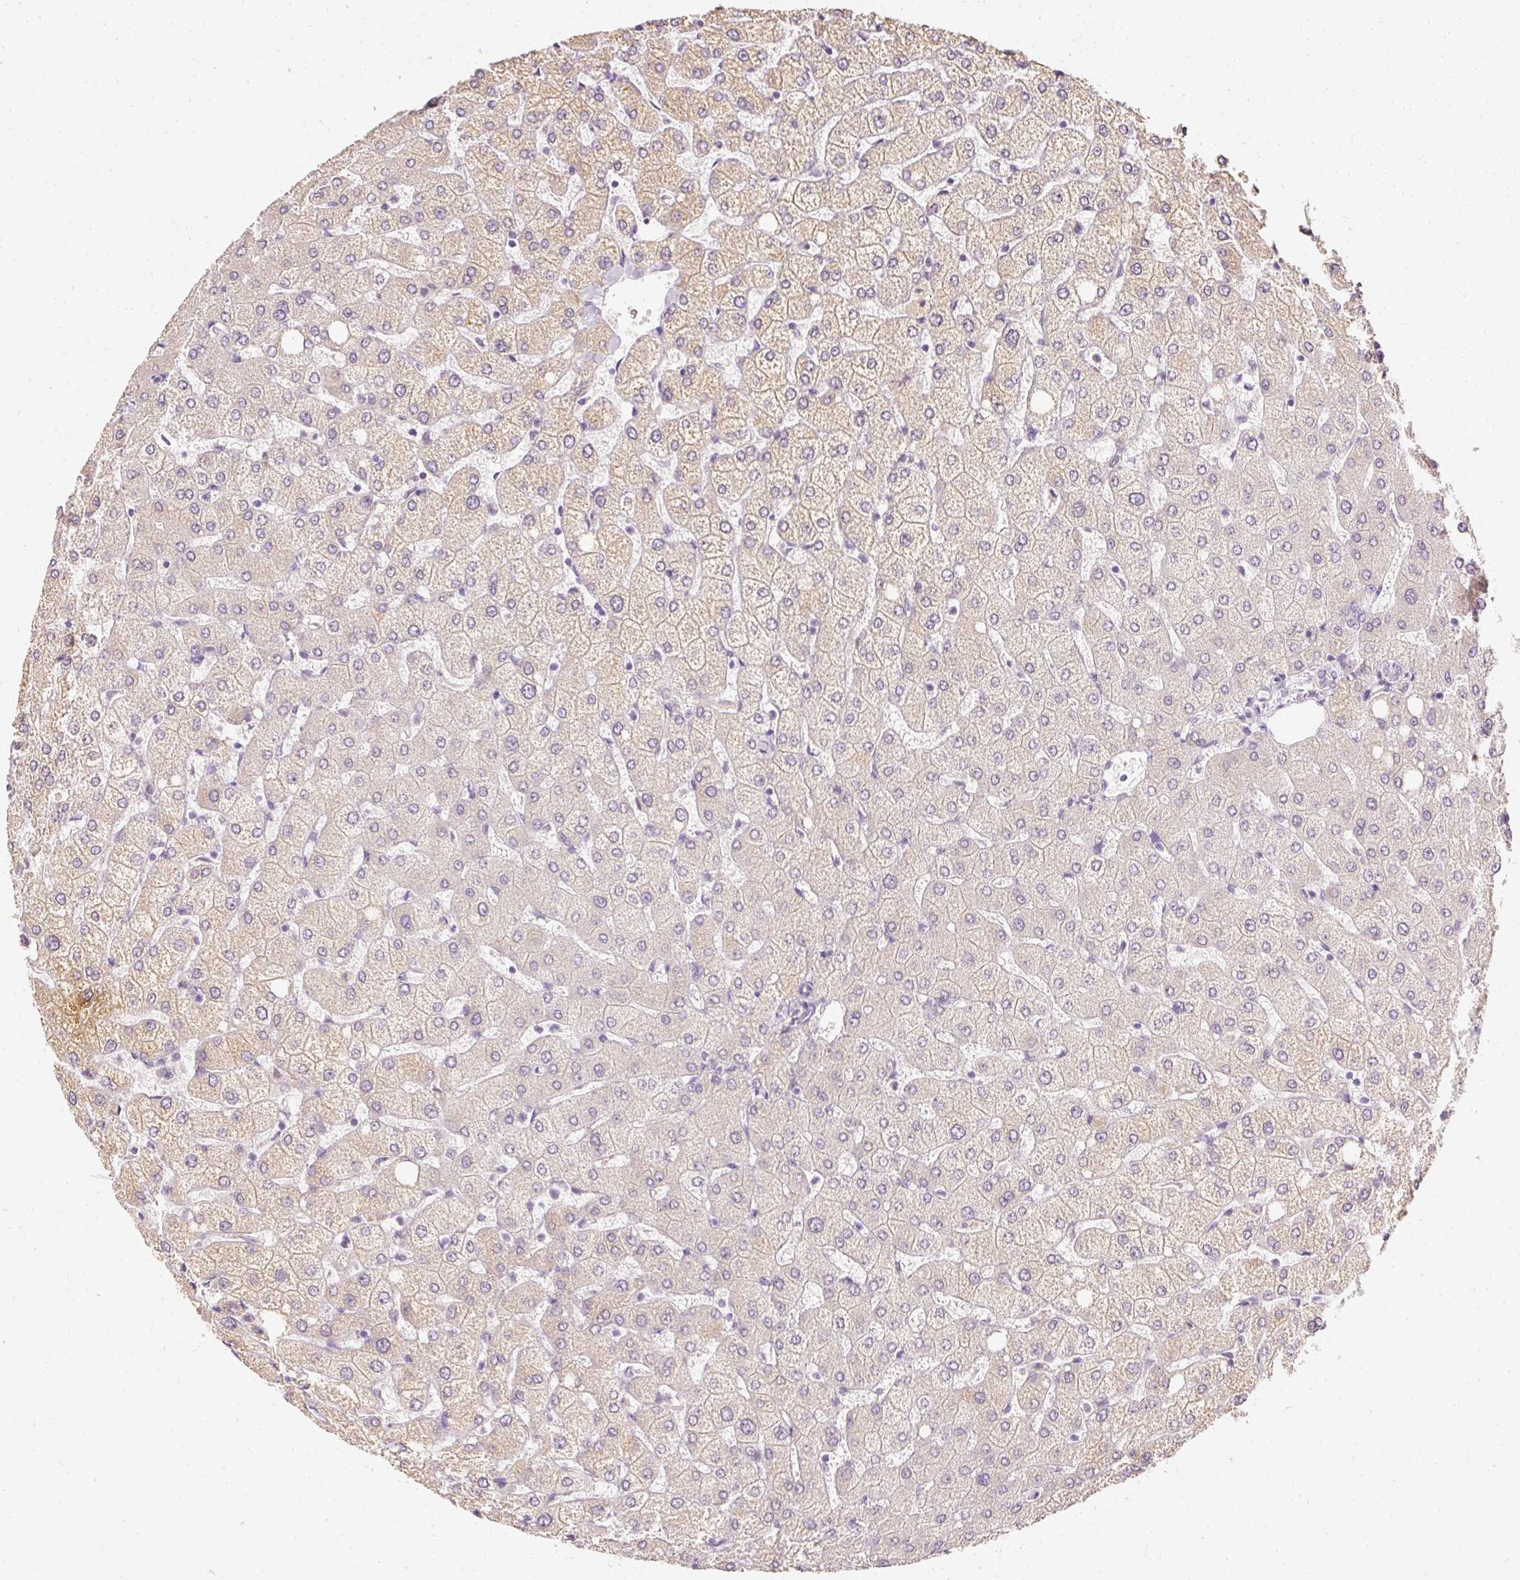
{"staining": {"intensity": "negative", "quantity": "none", "location": "none"}, "tissue": "liver", "cell_type": "Cholangiocytes", "image_type": "normal", "snomed": [{"axis": "morphology", "description": "Normal tissue, NOS"}, {"axis": "topography", "description": "Liver"}], "caption": "High power microscopy photomicrograph of an IHC image of normal liver, revealing no significant expression in cholangiocytes. (DAB immunohistochemistry (IHC) with hematoxylin counter stain).", "gene": "ELAVL3", "patient": {"sex": "female", "age": 54}}